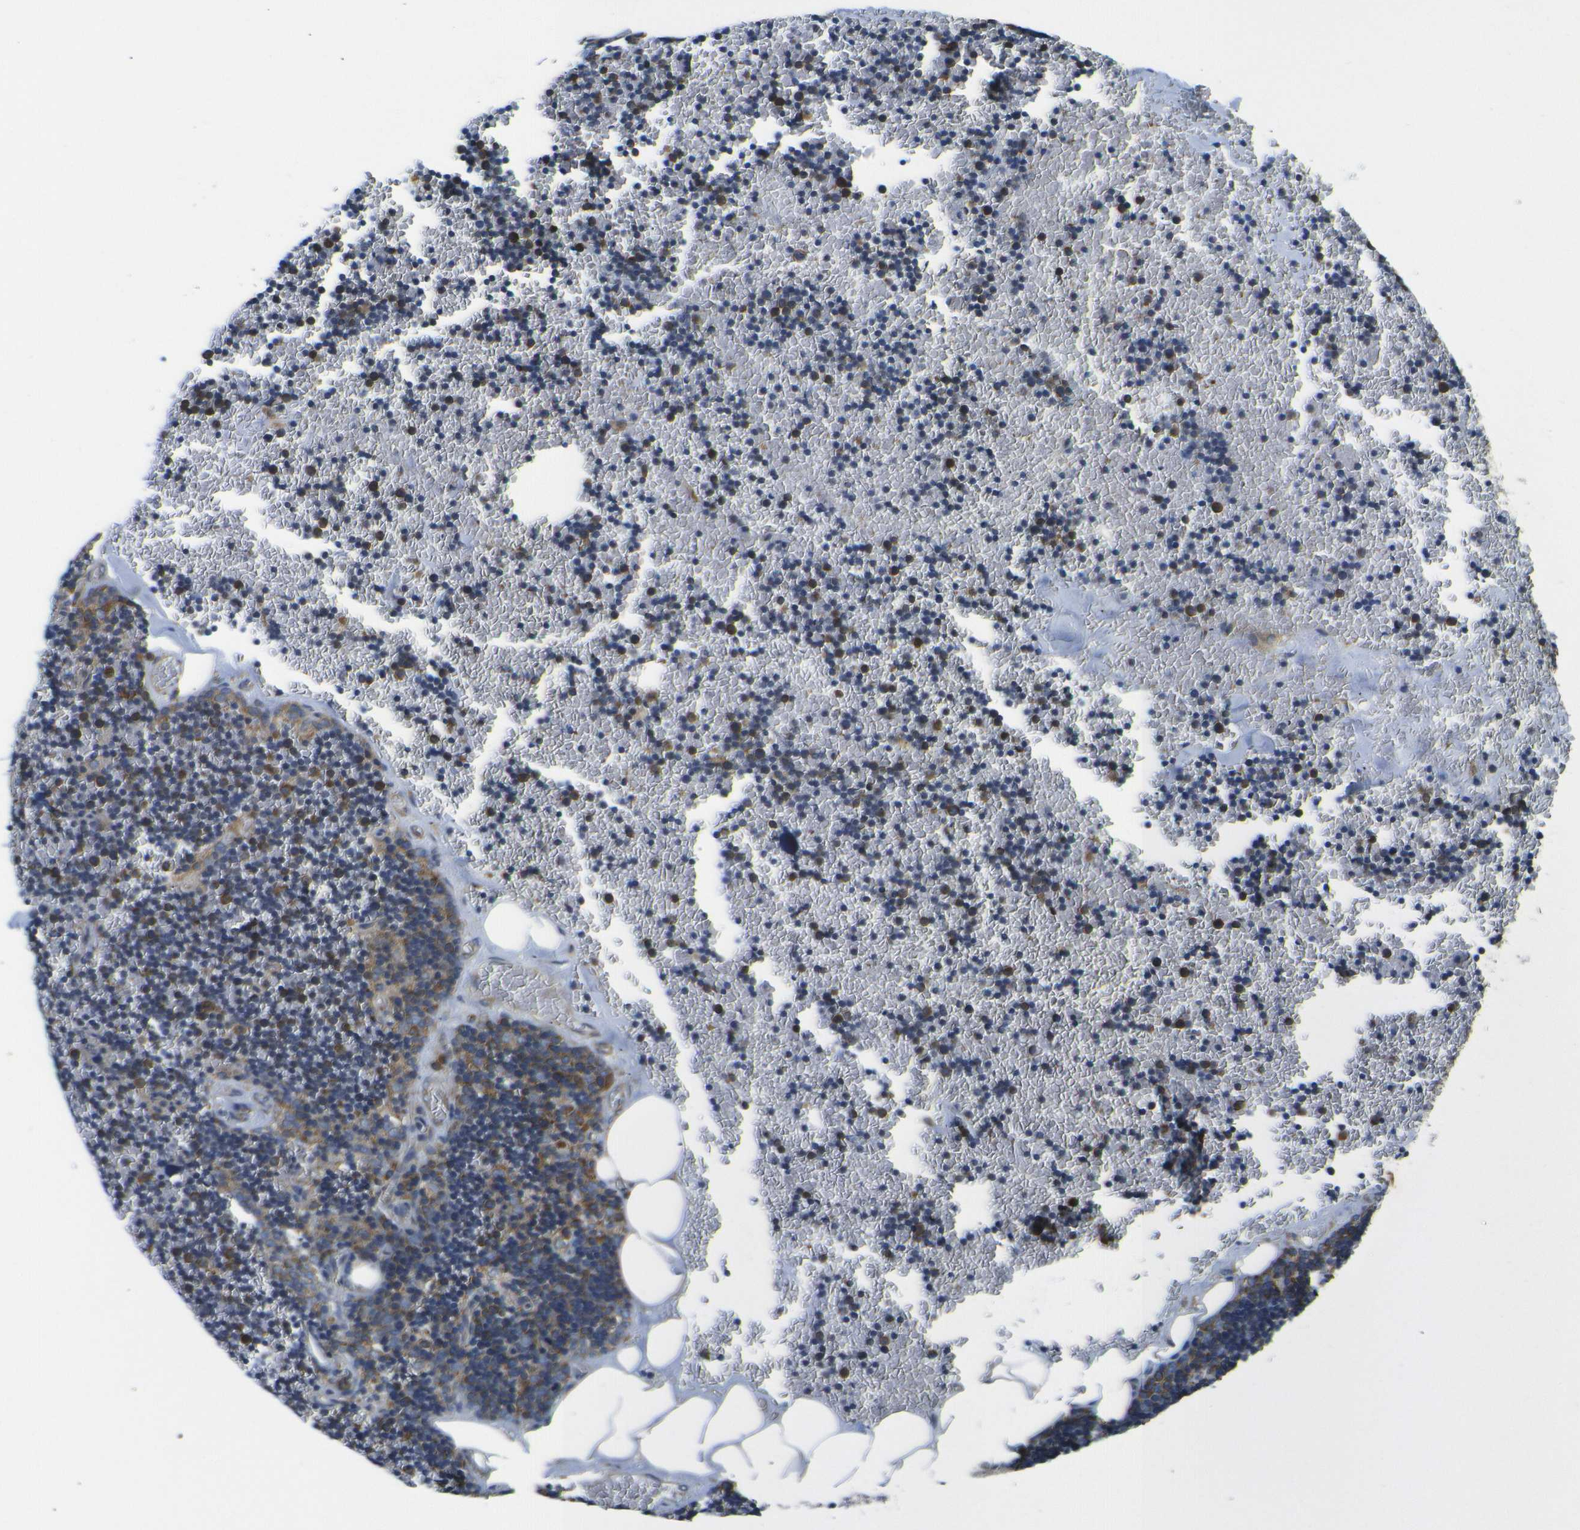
{"staining": {"intensity": "moderate", "quantity": ">75%", "location": "cytoplasmic/membranous"}, "tissue": "lymph node", "cell_type": "Germinal center cells", "image_type": "normal", "snomed": [{"axis": "morphology", "description": "Normal tissue, NOS"}, {"axis": "topography", "description": "Lymph node"}], "caption": "Human lymph node stained for a protein (brown) exhibits moderate cytoplasmic/membranous positive positivity in about >75% of germinal center cells.", "gene": "RPSA", "patient": {"sex": "male", "age": 33}}